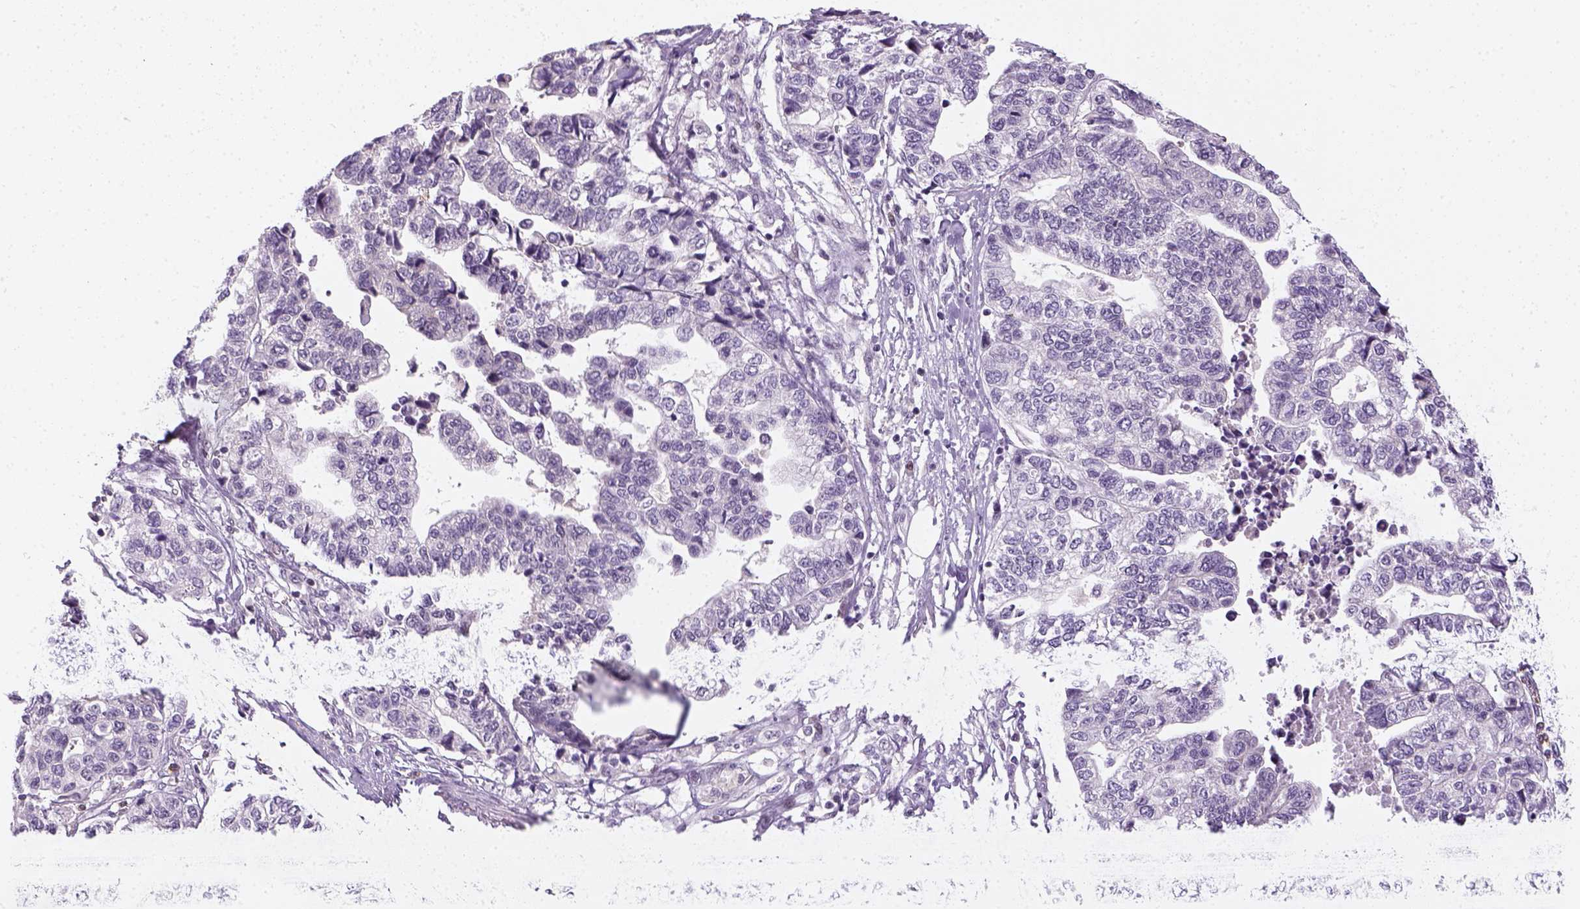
{"staining": {"intensity": "negative", "quantity": "none", "location": "none"}, "tissue": "stomach cancer", "cell_type": "Tumor cells", "image_type": "cancer", "snomed": [{"axis": "morphology", "description": "Adenocarcinoma, NOS"}, {"axis": "topography", "description": "Stomach, upper"}], "caption": "This is a micrograph of immunohistochemistry (IHC) staining of stomach cancer, which shows no staining in tumor cells.", "gene": "MAGEB3", "patient": {"sex": "female", "age": 67}}